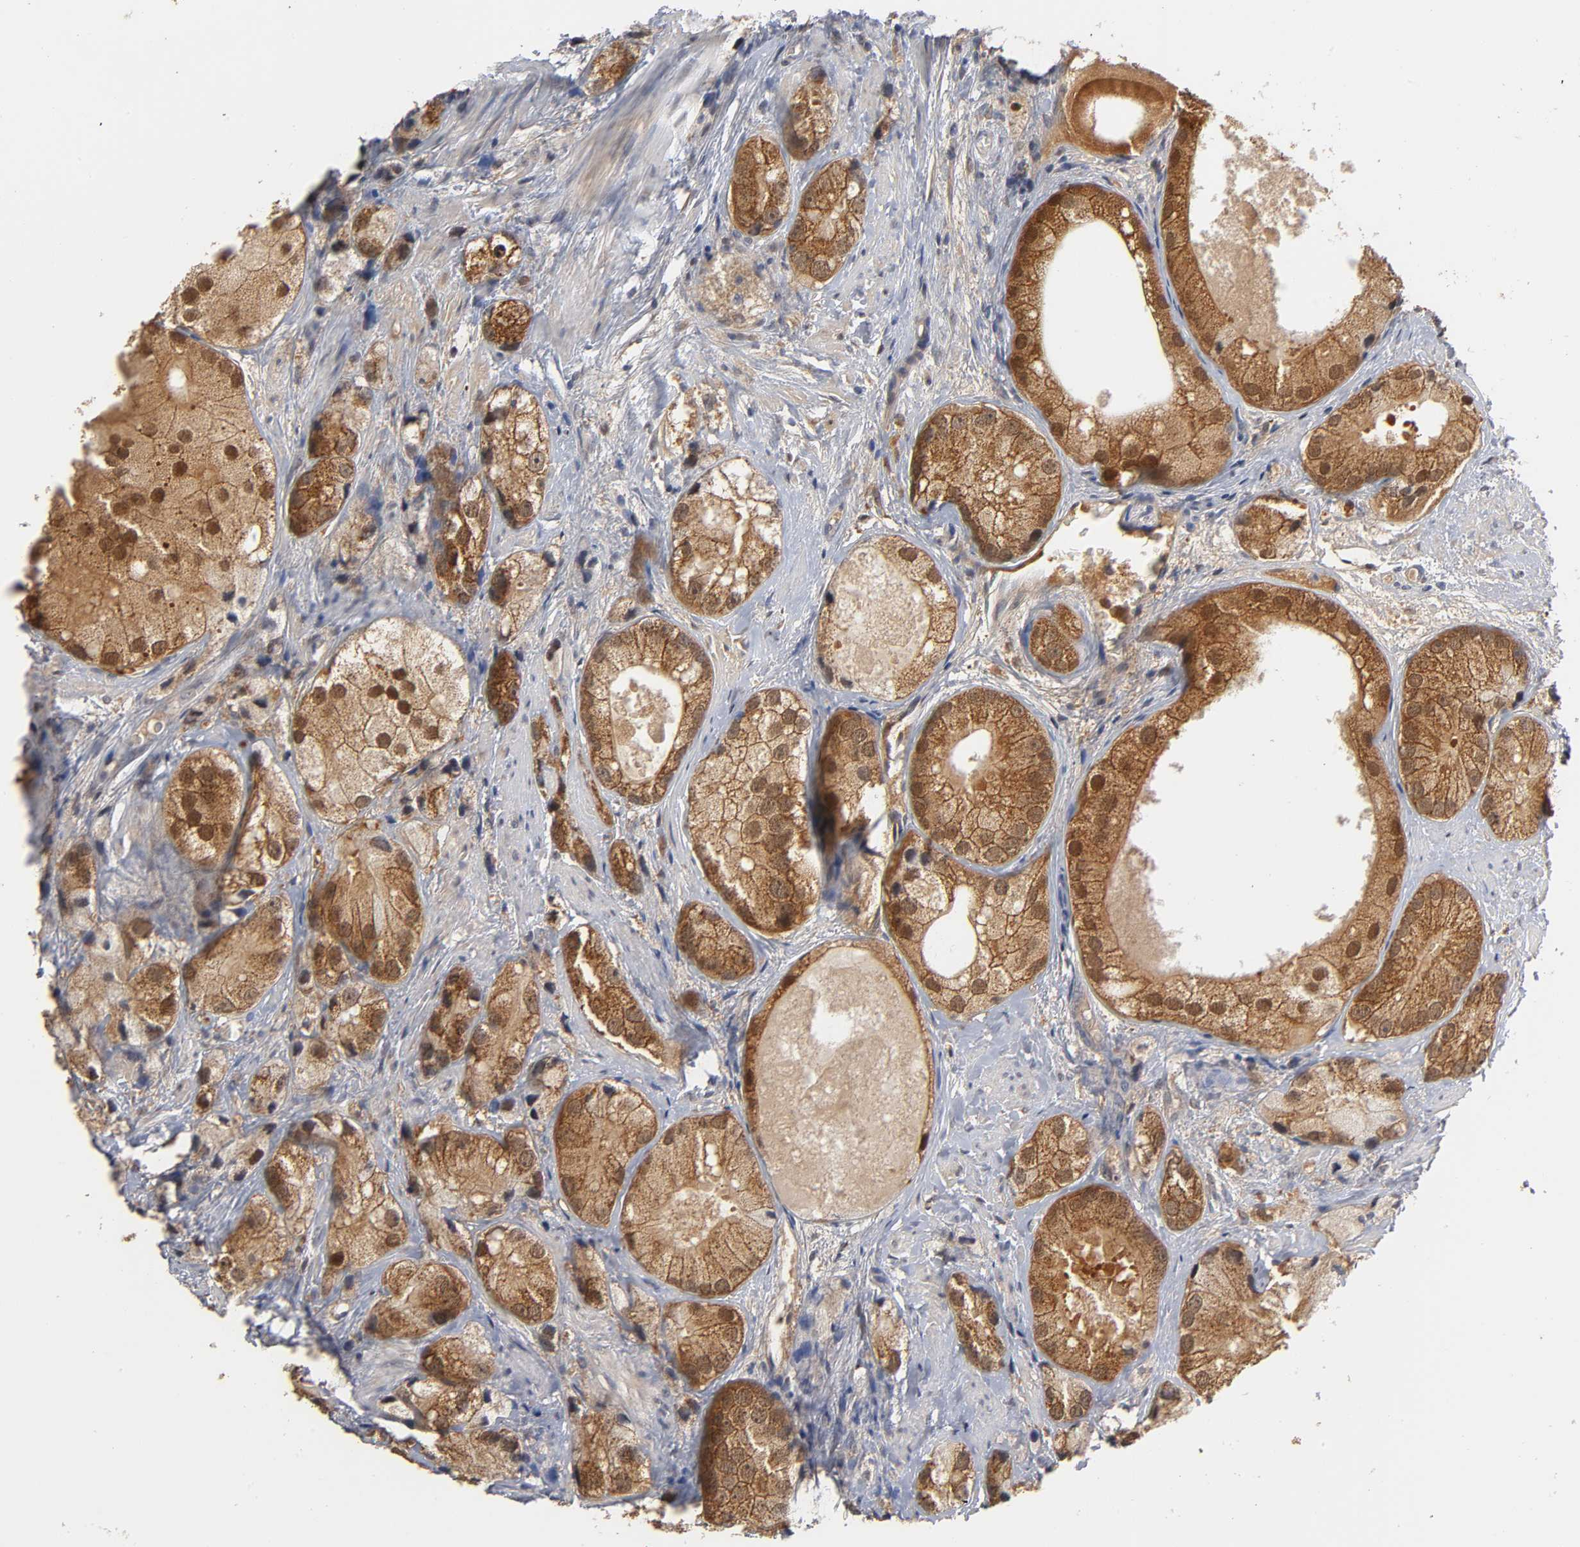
{"staining": {"intensity": "strong", "quantity": ">75%", "location": "cytoplasmic/membranous,nuclear"}, "tissue": "prostate cancer", "cell_type": "Tumor cells", "image_type": "cancer", "snomed": [{"axis": "morphology", "description": "Adenocarcinoma, Low grade"}, {"axis": "topography", "description": "Prostate"}], "caption": "This histopathology image demonstrates low-grade adenocarcinoma (prostate) stained with immunohistochemistry (IHC) to label a protein in brown. The cytoplasmic/membranous and nuclear of tumor cells show strong positivity for the protein. Nuclei are counter-stained blue.", "gene": "GSTZ1", "patient": {"sex": "male", "age": 69}}